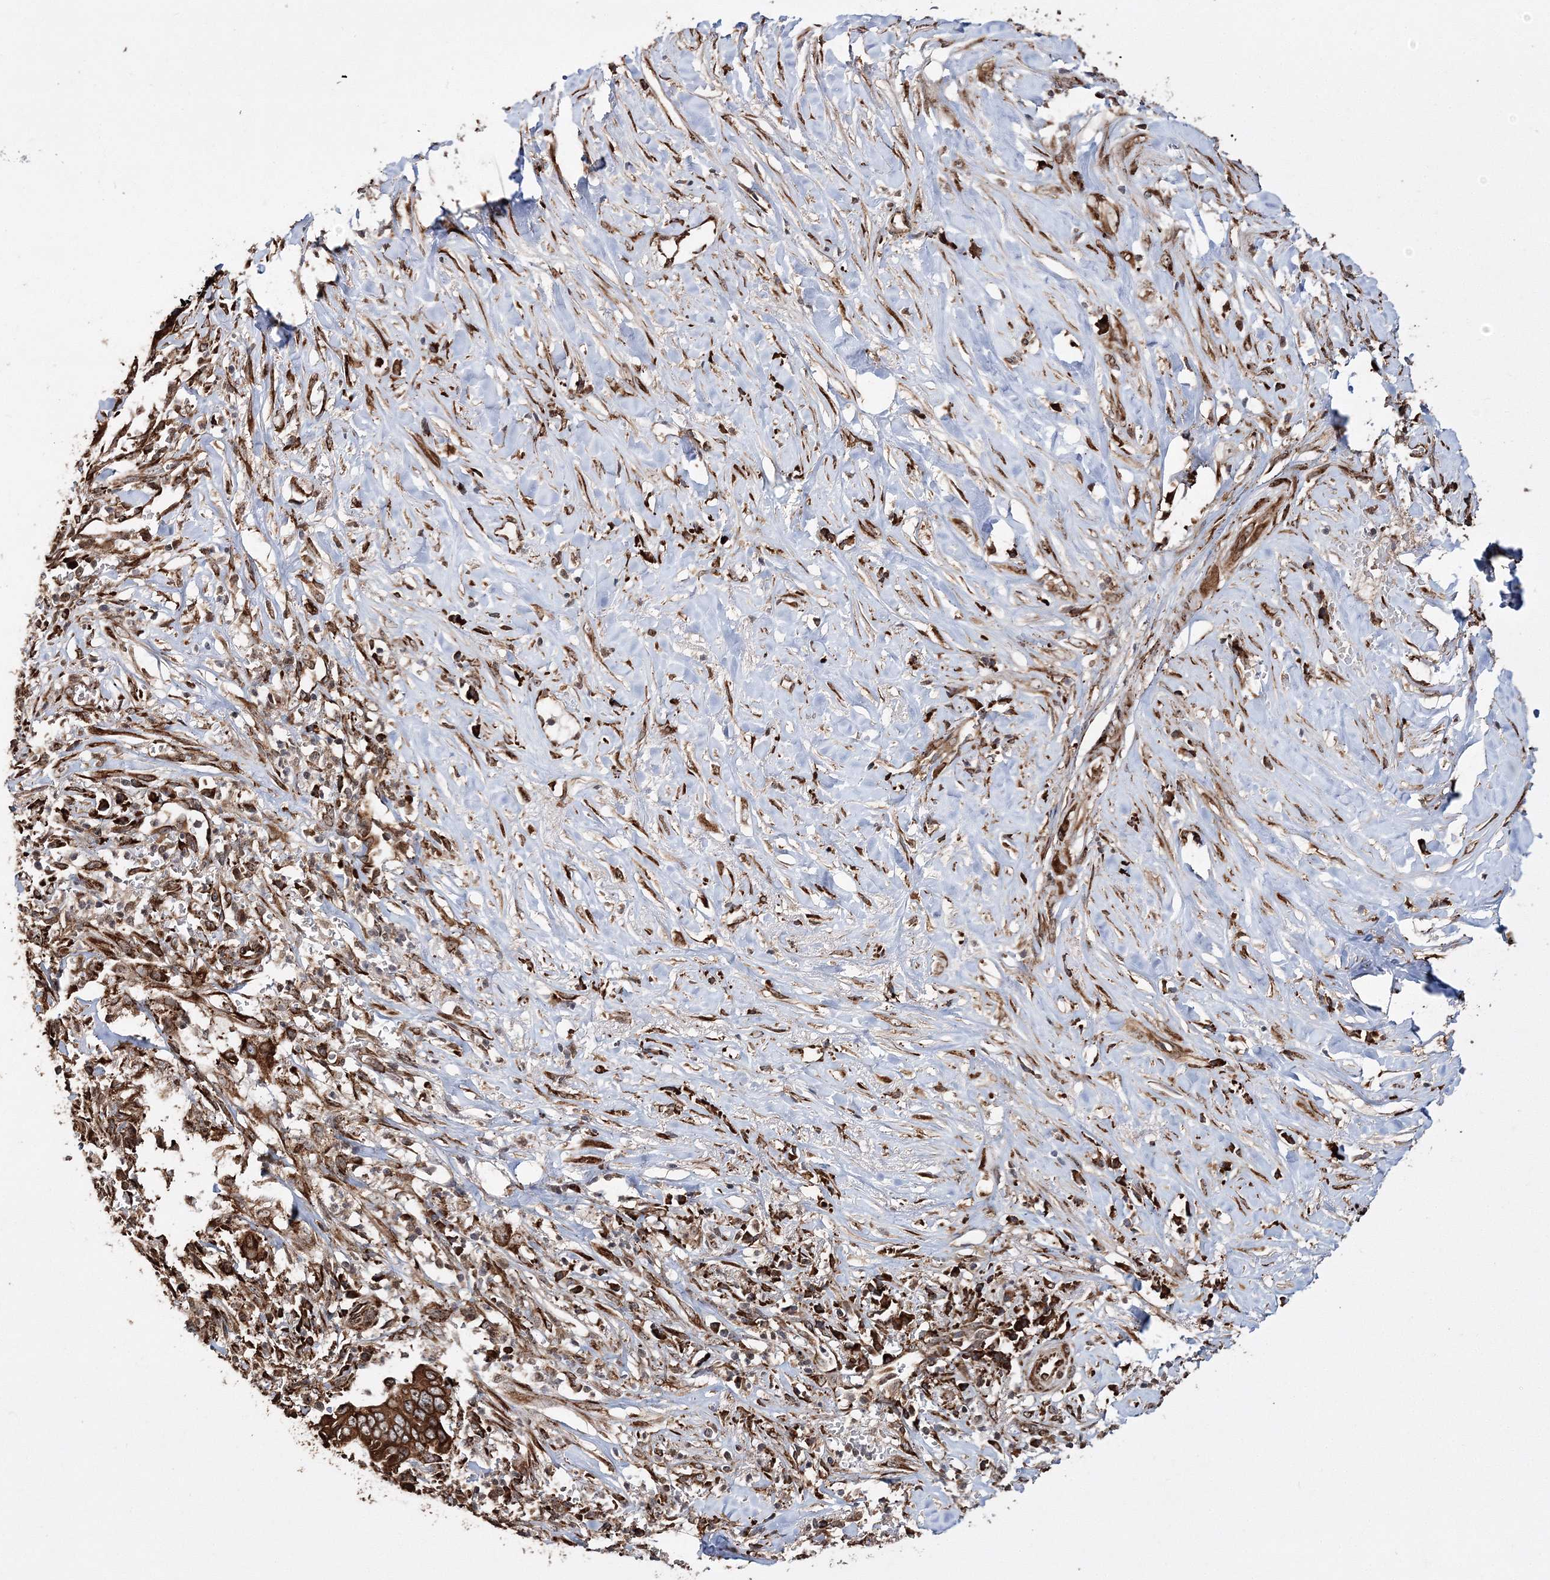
{"staining": {"intensity": "strong", "quantity": ">75%", "location": "cytoplasmic/membranous"}, "tissue": "liver cancer", "cell_type": "Tumor cells", "image_type": "cancer", "snomed": [{"axis": "morphology", "description": "Cholangiocarcinoma"}, {"axis": "topography", "description": "Liver"}], "caption": "A brown stain shows strong cytoplasmic/membranous expression of a protein in liver cancer (cholangiocarcinoma) tumor cells.", "gene": "SCRN3", "patient": {"sex": "female", "age": 79}}